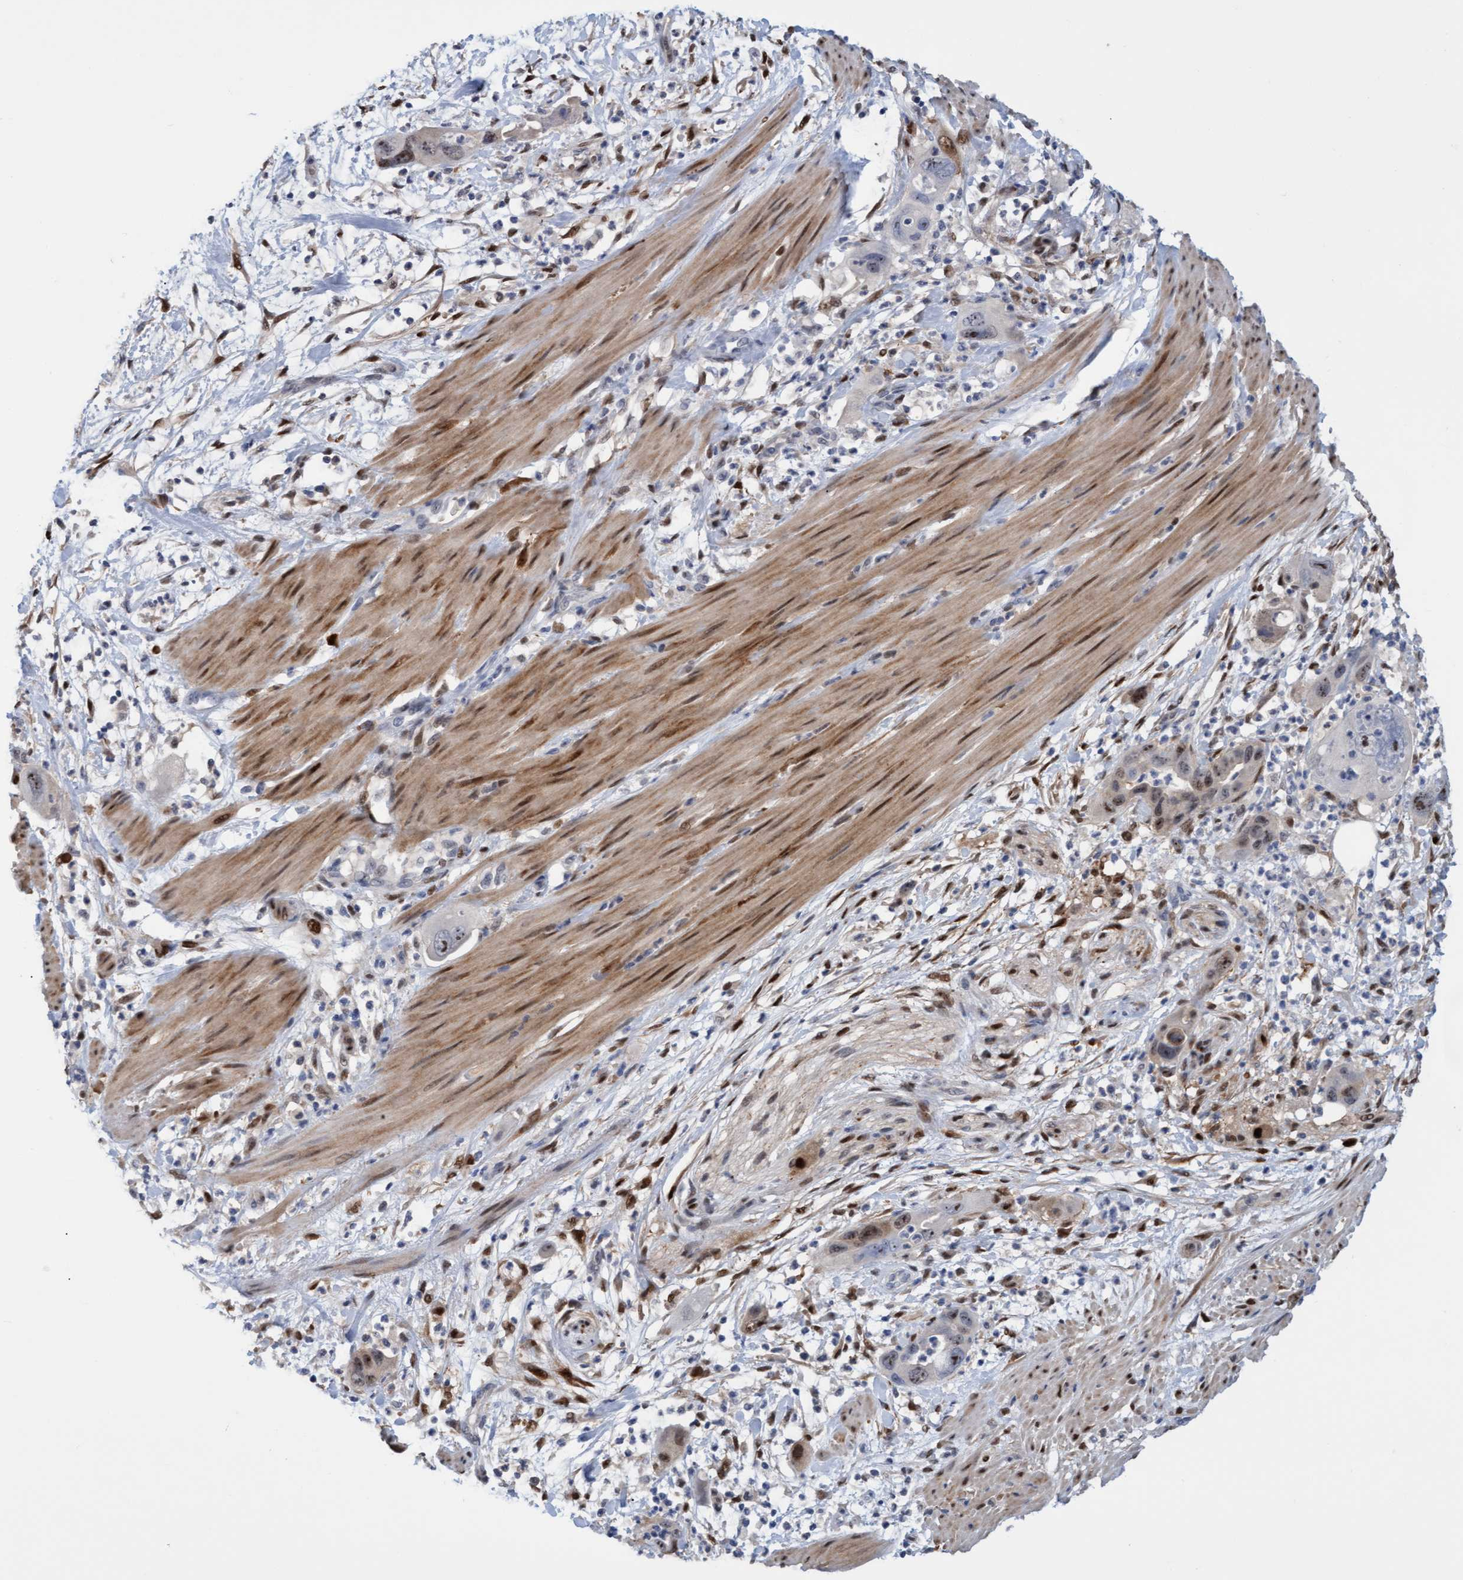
{"staining": {"intensity": "moderate", "quantity": "25%-75%", "location": "nuclear"}, "tissue": "pancreatic cancer", "cell_type": "Tumor cells", "image_type": "cancer", "snomed": [{"axis": "morphology", "description": "Adenocarcinoma, NOS"}, {"axis": "topography", "description": "Pancreas"}], "caption": "Moderate nuclear staining for a protein is seen in approximately 25%-75% of tumor cells of pancreatic cancer using IHC.", "gene": "PINX1", "patient": {"sex": "female", "age": 71}}